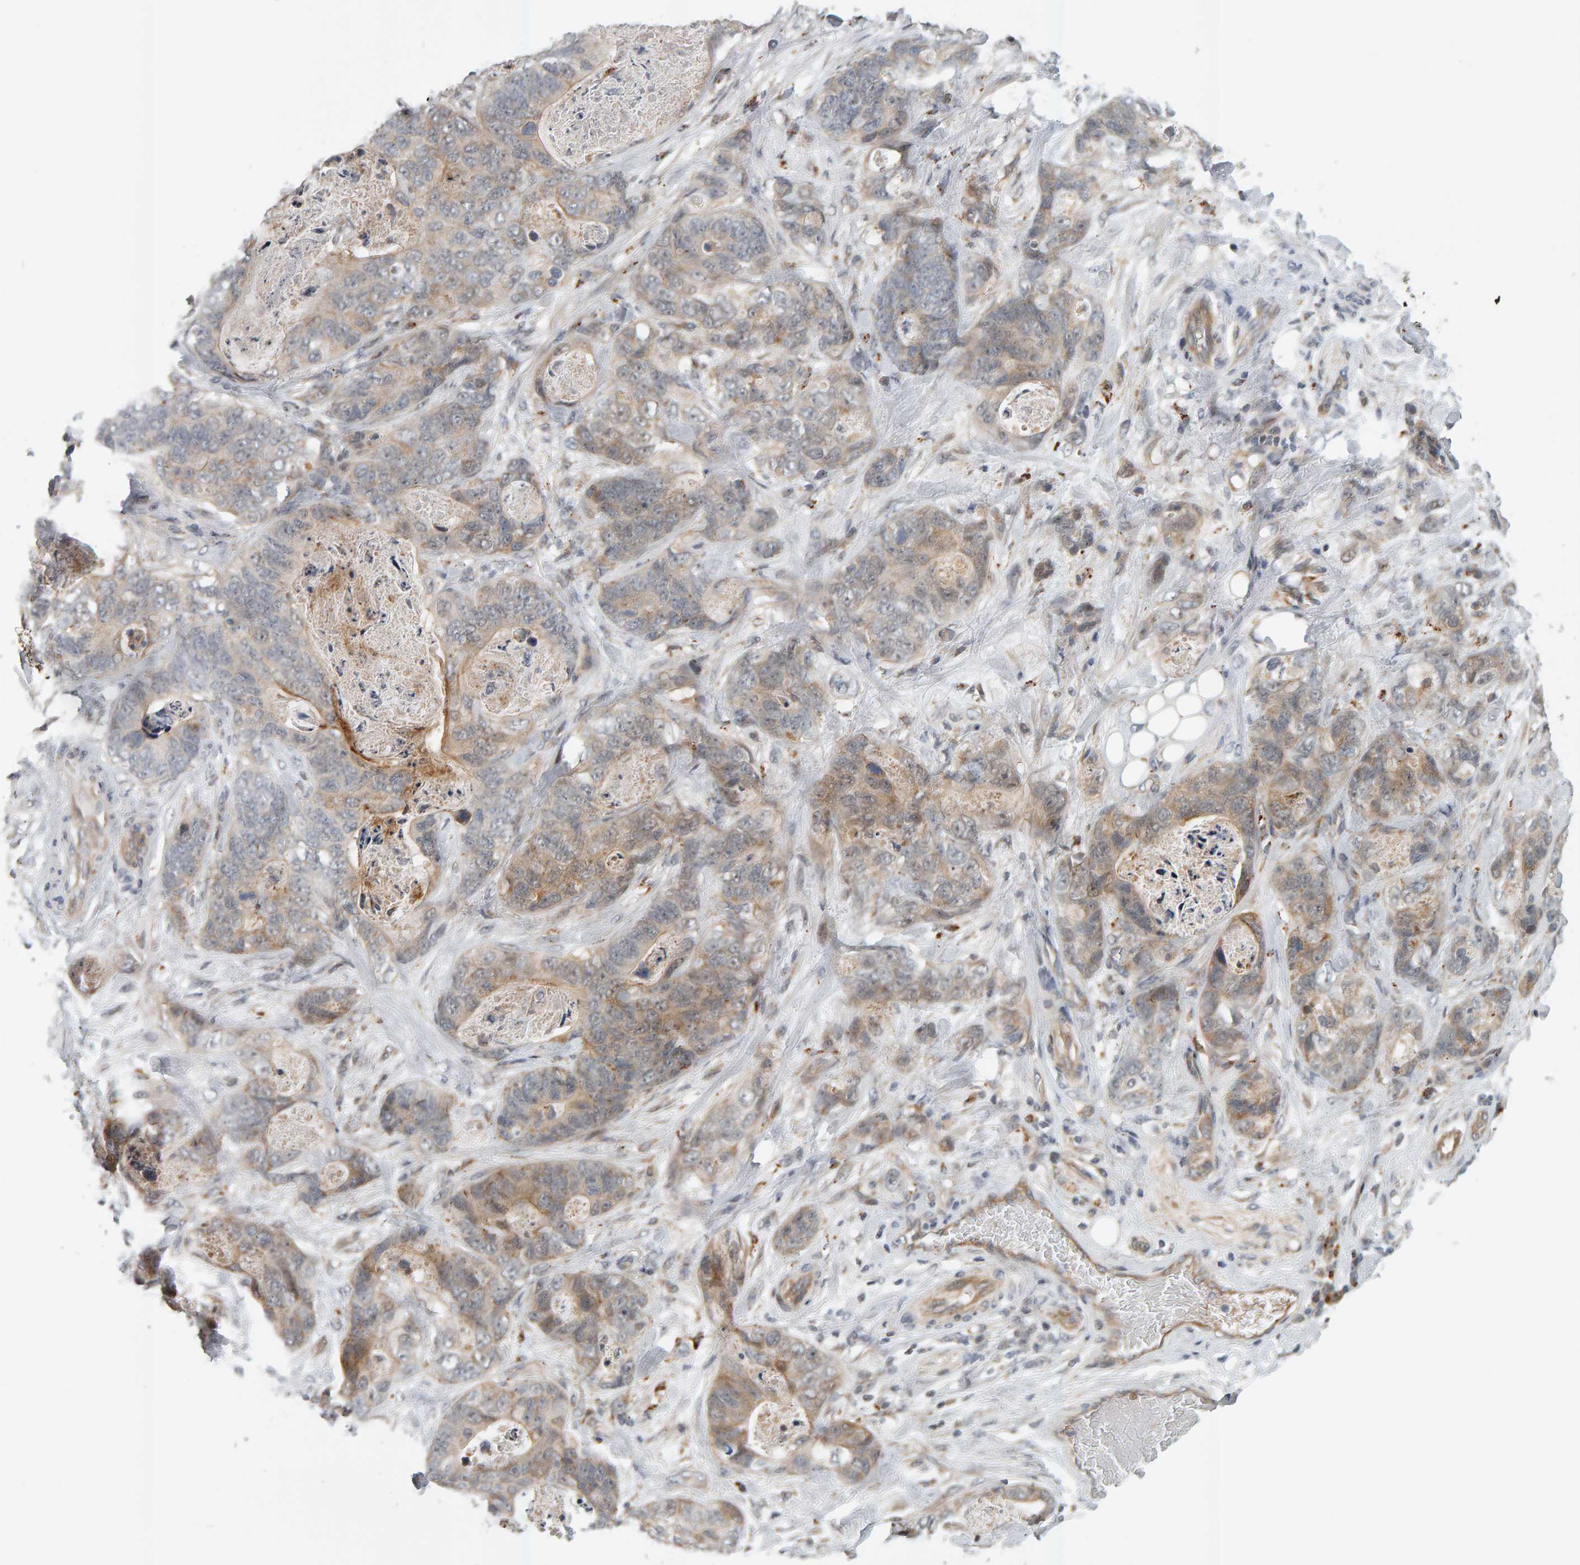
{"staining": {"intensity": "weak", "quantity": "25%-75%", "location": "cytoplasmic/membranous"}, "tissue": "stomach cancer", "cell_type": "Tumor cells", "image_type": "cancer", "snomed": [{"axis": "morphology", "description": "Normal tissue, NOS"}, {"axis": "morphology", "description": "Adenocarcinoma, NOS"}, {"axis": "topography", "description": "Stomach"}], "caption": "About 25%-75% of tumor cells in adenocarcinoma (stomach) display weak cytoplasmic/membranous protein expression as visualized by brown immunohistochemical staining.", "gene": "ZNF160", "patient": {"sex": "female", "age": 89}}